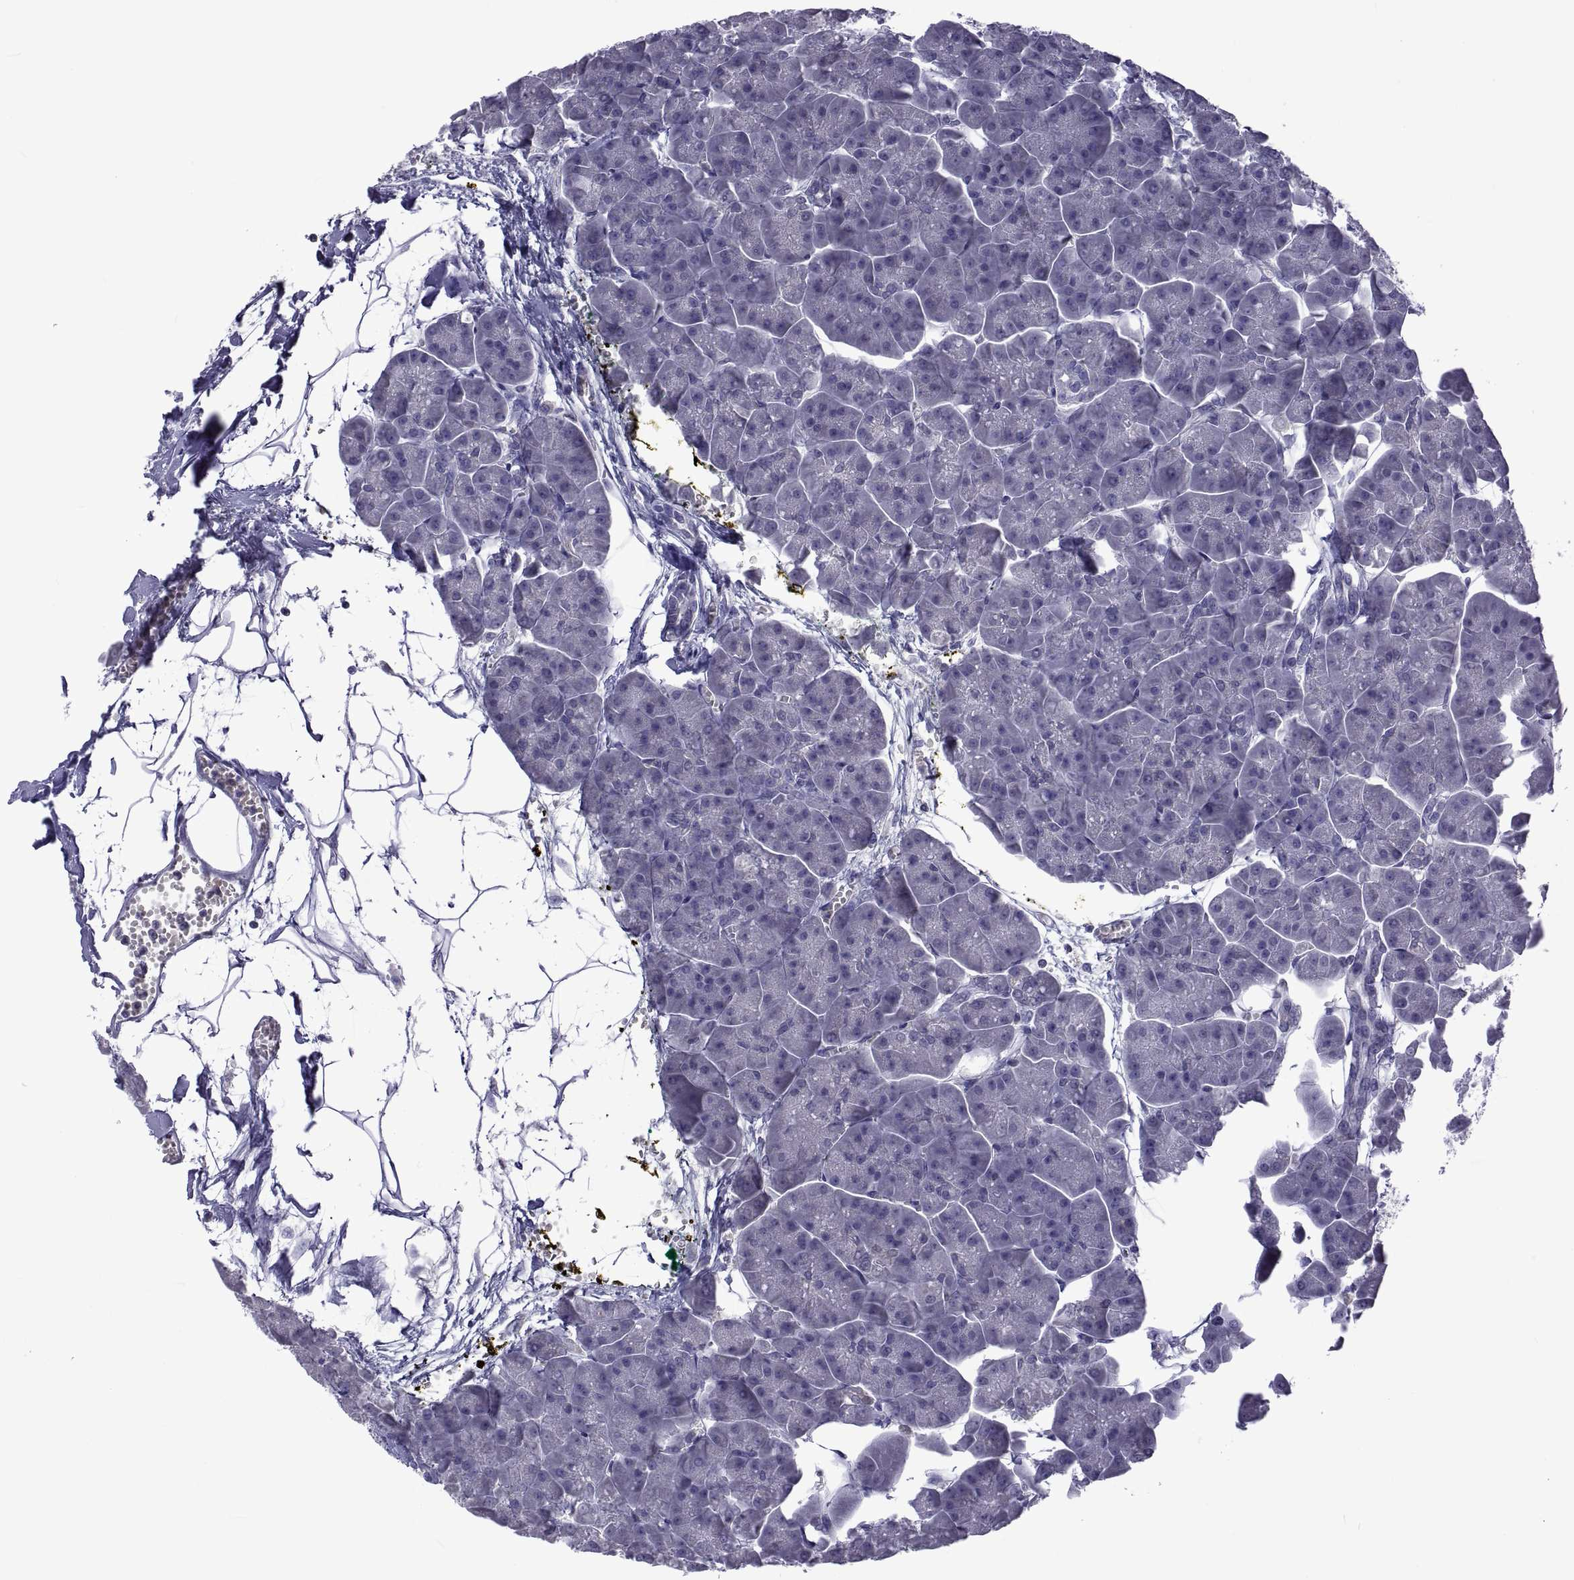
{"staining": {"intensity": "negative", "quantity": "none", "location": "none"}, "tissue": "pancreas", "cell_type": "Exocrine glandular cells", "image_type": "normal", "snomed": [{"axis": "morphology", "description": "Normal tissue, NOS"}, {"axis": "topography", "description": "Adipose tissue"}, {"axis": "topography", "description": "Pancreas"}, {"axis": "topography", "description": "Peripheral nerve tissue"}], "caption": "Immunohistochemistry of benign human pancreas exhibits no expression in exocrine glandular cells. (DAB (3,3'-diaminobenzidine) IHC with hematoxylin counter stain).", "gene": "LCN9", "patient": {"sex": "female", "age": 58}}